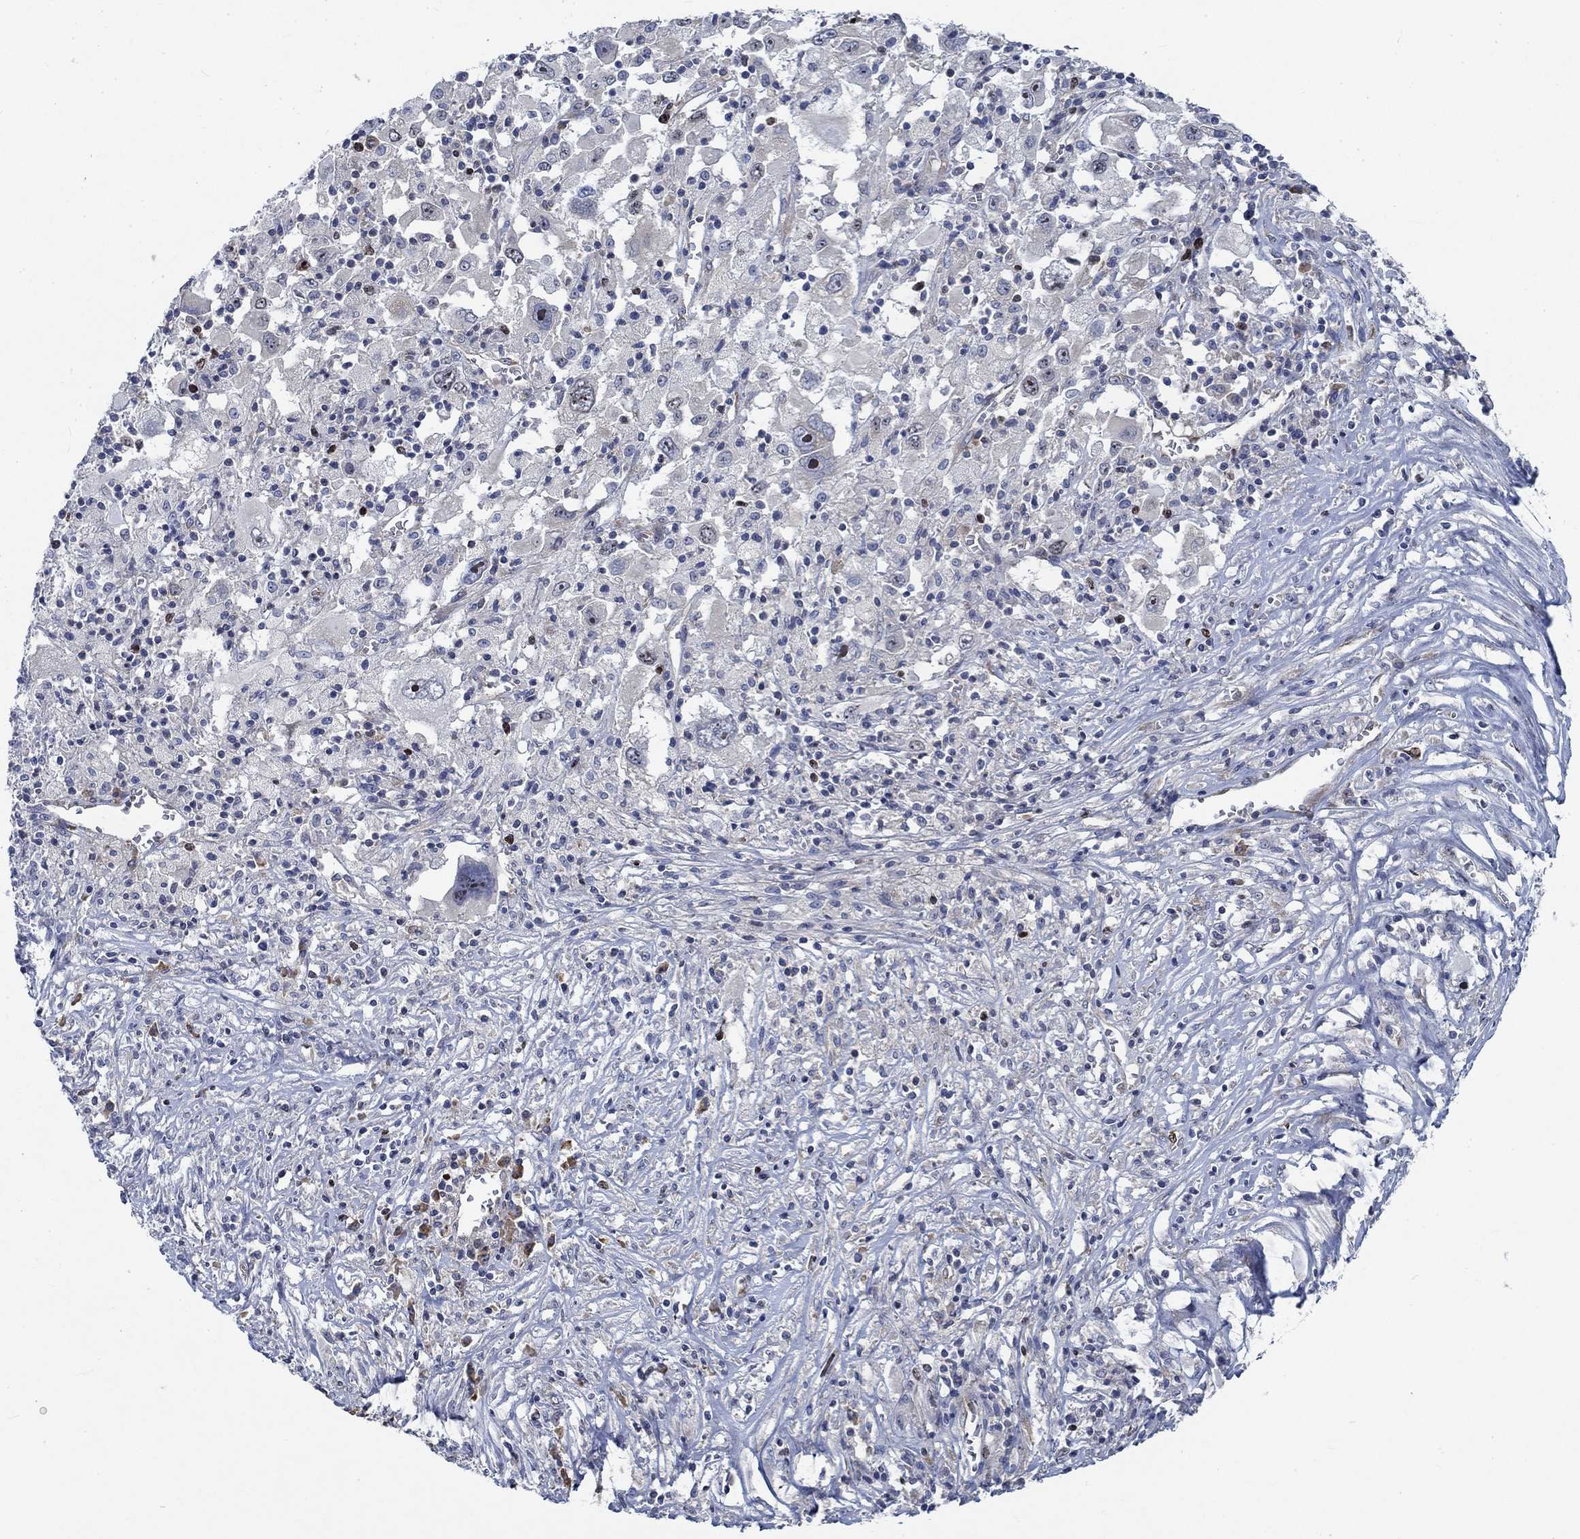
{"staining": {"intensity": "weak", "quantity": "<25%", "location": "nuclear"}, "tissue": "melanoma", "cell_type": "Tumor cells", "image_type": "cancer", "snomed": [{"axis": "morphology", "description": "Malignant melanoma, Metastatic site"}, {"axis": "topography", "description": "Soft tissue"}], "caption": "This is an immunohistochemistry image of human melanoma. There is no expression in tumor cells.", "gene": "MMP24", "patient": {"sex": "male", "age": 50}}